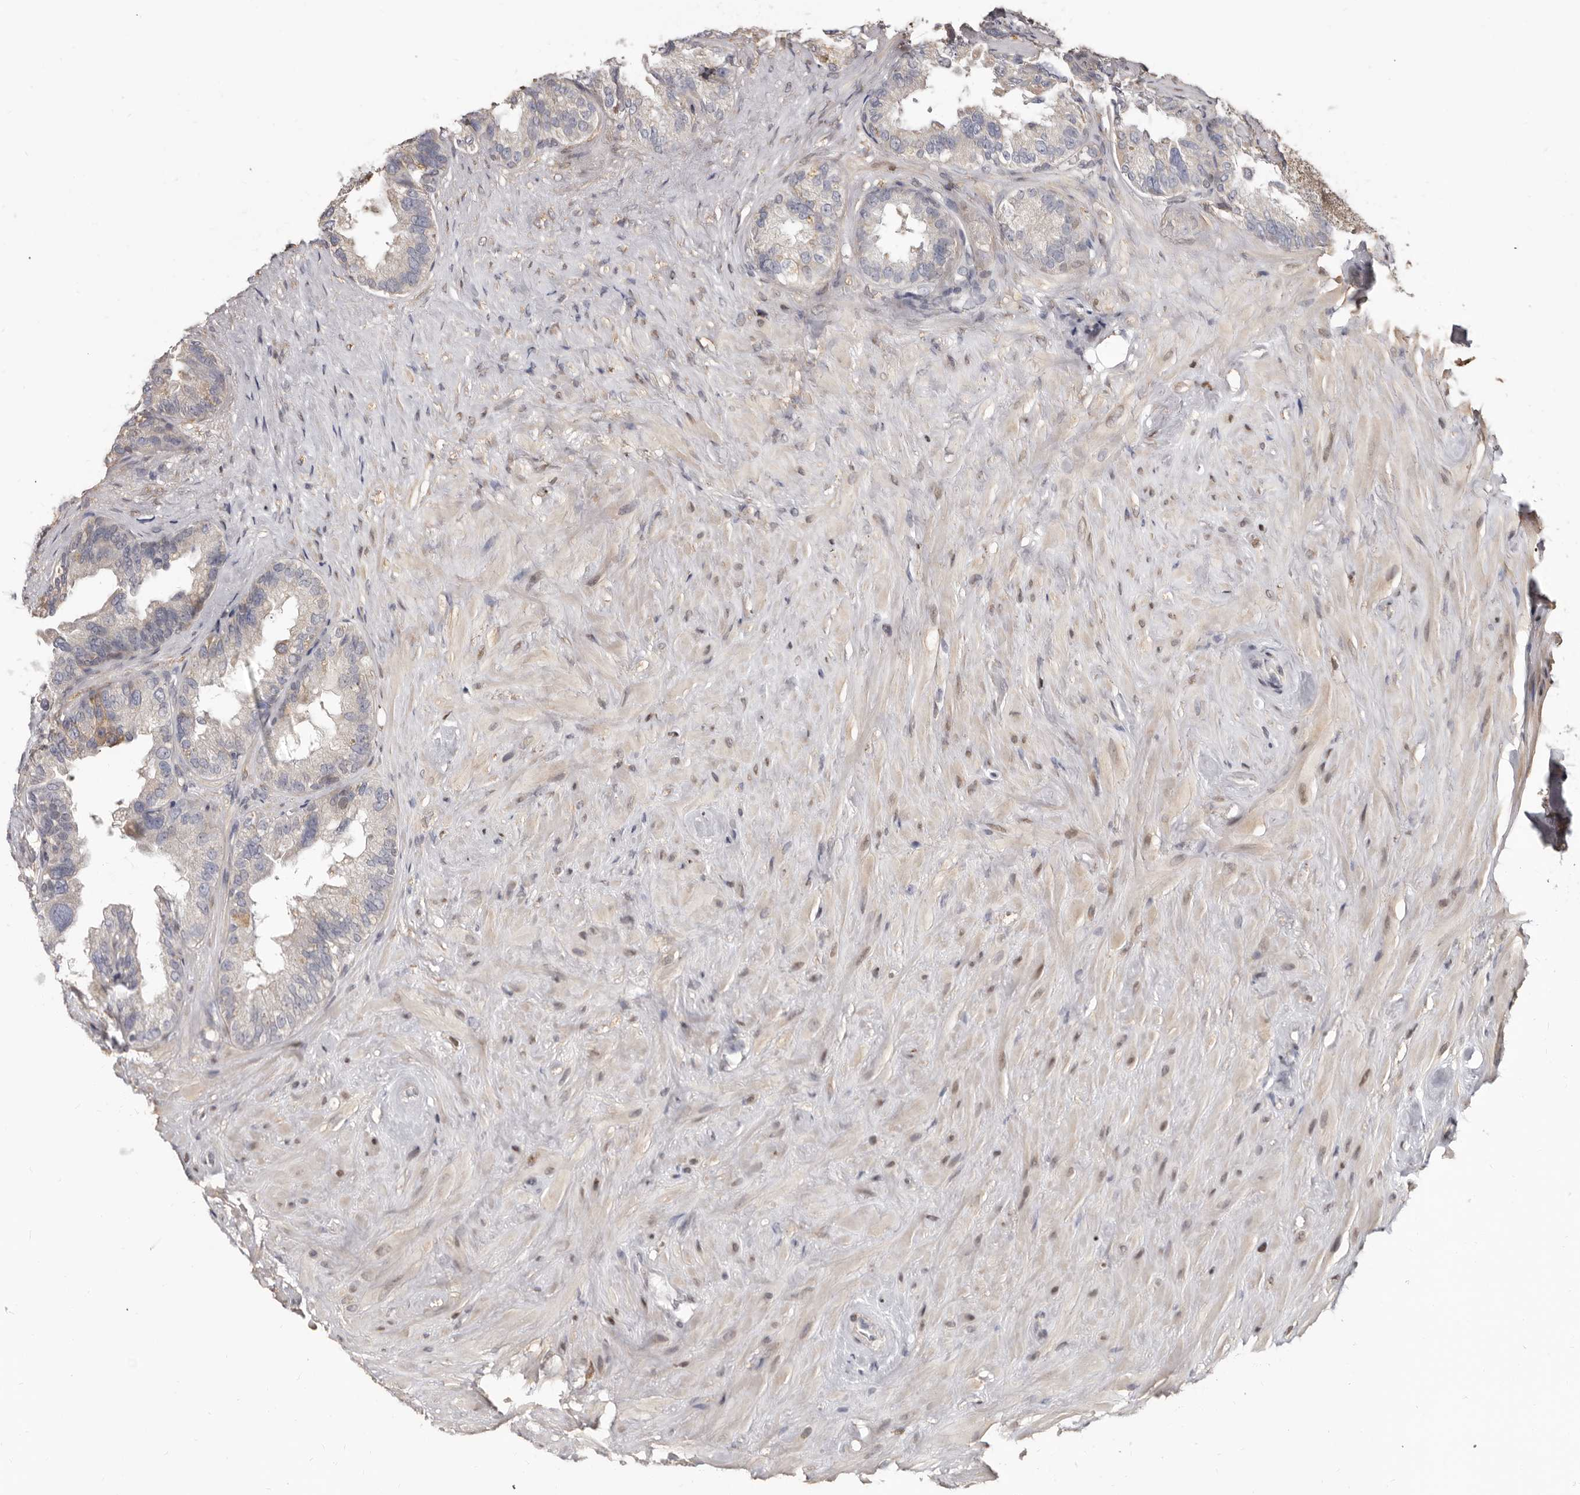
{"staining": {"intensity": "negative", "quantity": "none", "location": "none"}, "tissue": "seminal vesicle", "cell_type": "Glandular cells", "image_type": "normal", "snomed": [{"axis": "morphology", "description": "Normal tissue, NOS"}, {"axis": "topography", "description": "Seminal veicle"}], "caption": "Seminal vesicle stained for a protein using IHC demonstrates no expression glandular cells.", "gene": "KHDRBS2", "patient": {"sex": "male", "age": 80}}